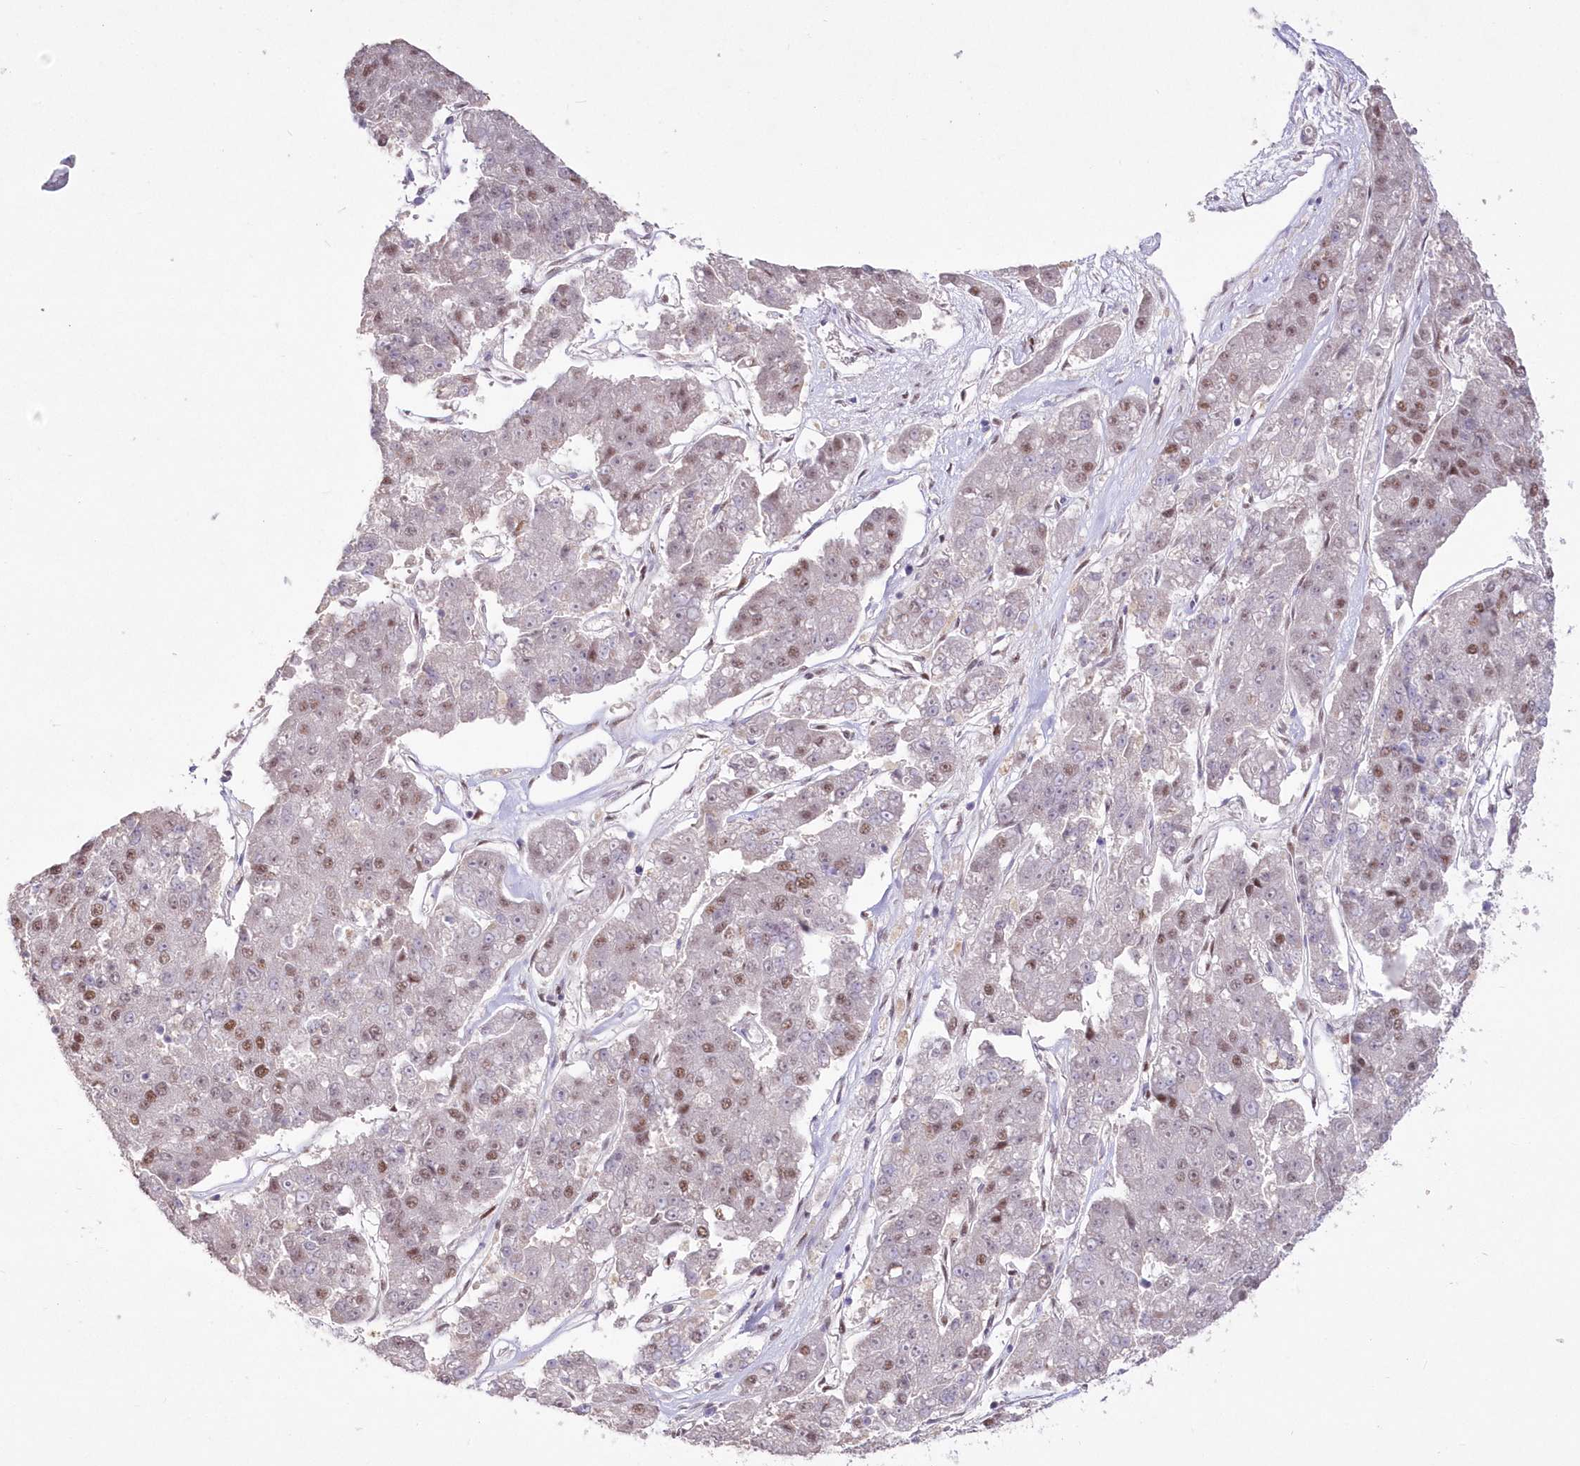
{"staining": {"intensity": "moderate", "quantity": "25%-75%", "location": "nuclear"}, "tissue": "pancreatic cancer", "cell_type": "Tumor cells", "image_type": "cancer", "snomed": [{"axis": "morphology", "description": "Adenocarcinoma, NOS"}, {"axis": "topography", "description": "Pancreas"}], "caption": "Immunohistochemistry (IHC) histopathology image of neoplastic tissue: human pancreatic cancer (adenocarcinoma) stained using IHC exhibits medium levels of moderate protein expression localized specifically in the nuclear of tumor cells, appearing as a nuclear brown color.", "gene": "WBP1L", "patient": {"sex": "male", "age": 50}}